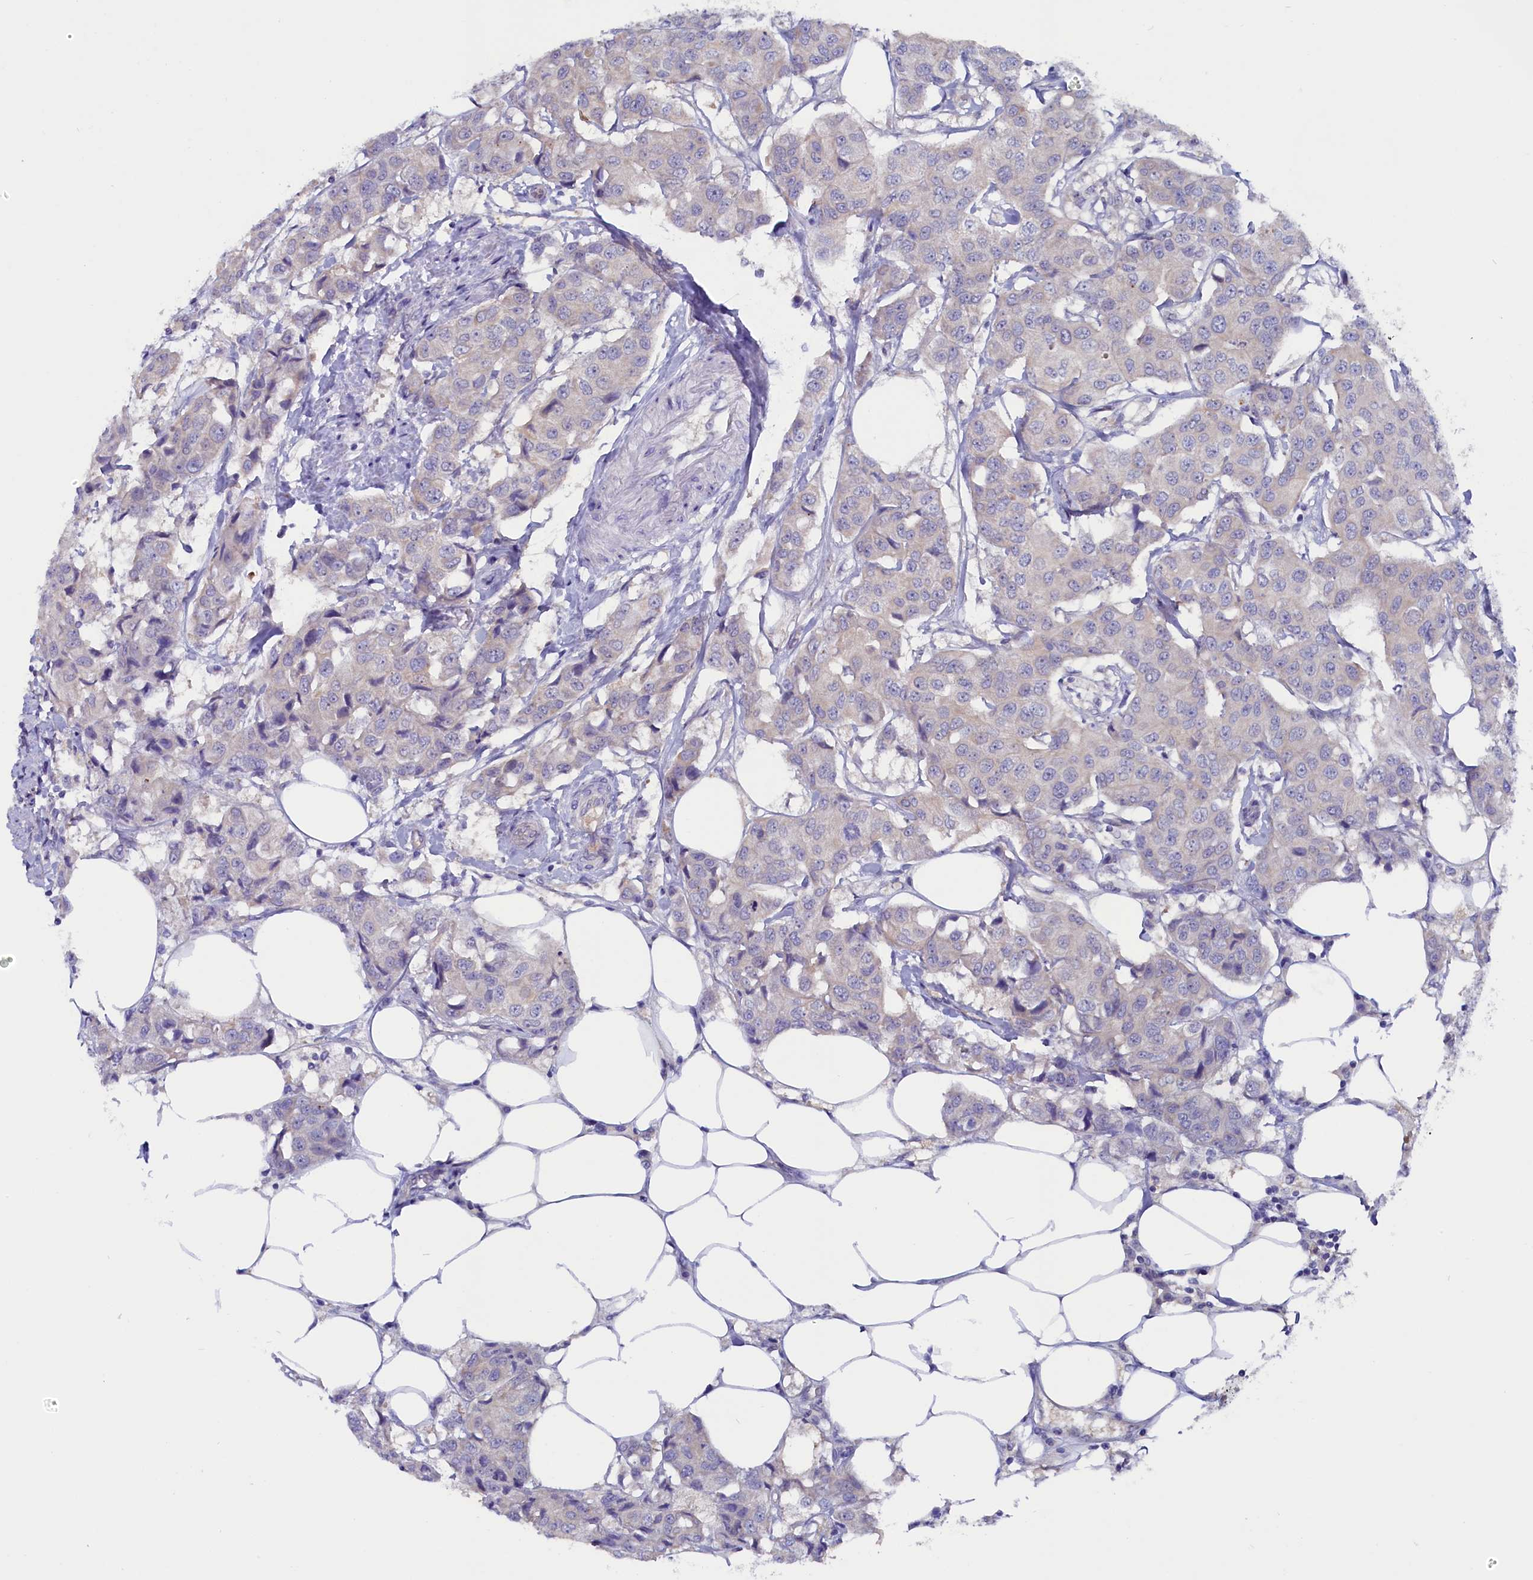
{"staining": {"intensity": "negative", "quantity": "none", "location": "none"}, "tissue": "breast cancer", "cell_type": "Tumor cells", "image_type": "cancer", "snomed": [{"axis": "morphology", "description": "Duct carcinoma"}, {"axis": "topography", "description": "Breast"}], "caption": "Immunohistochemical staining of breast cancer displays no significant positivity in tumor cells.", "gene": "CIAPIN1", "patient": {"sex": "female", "age": 80}}